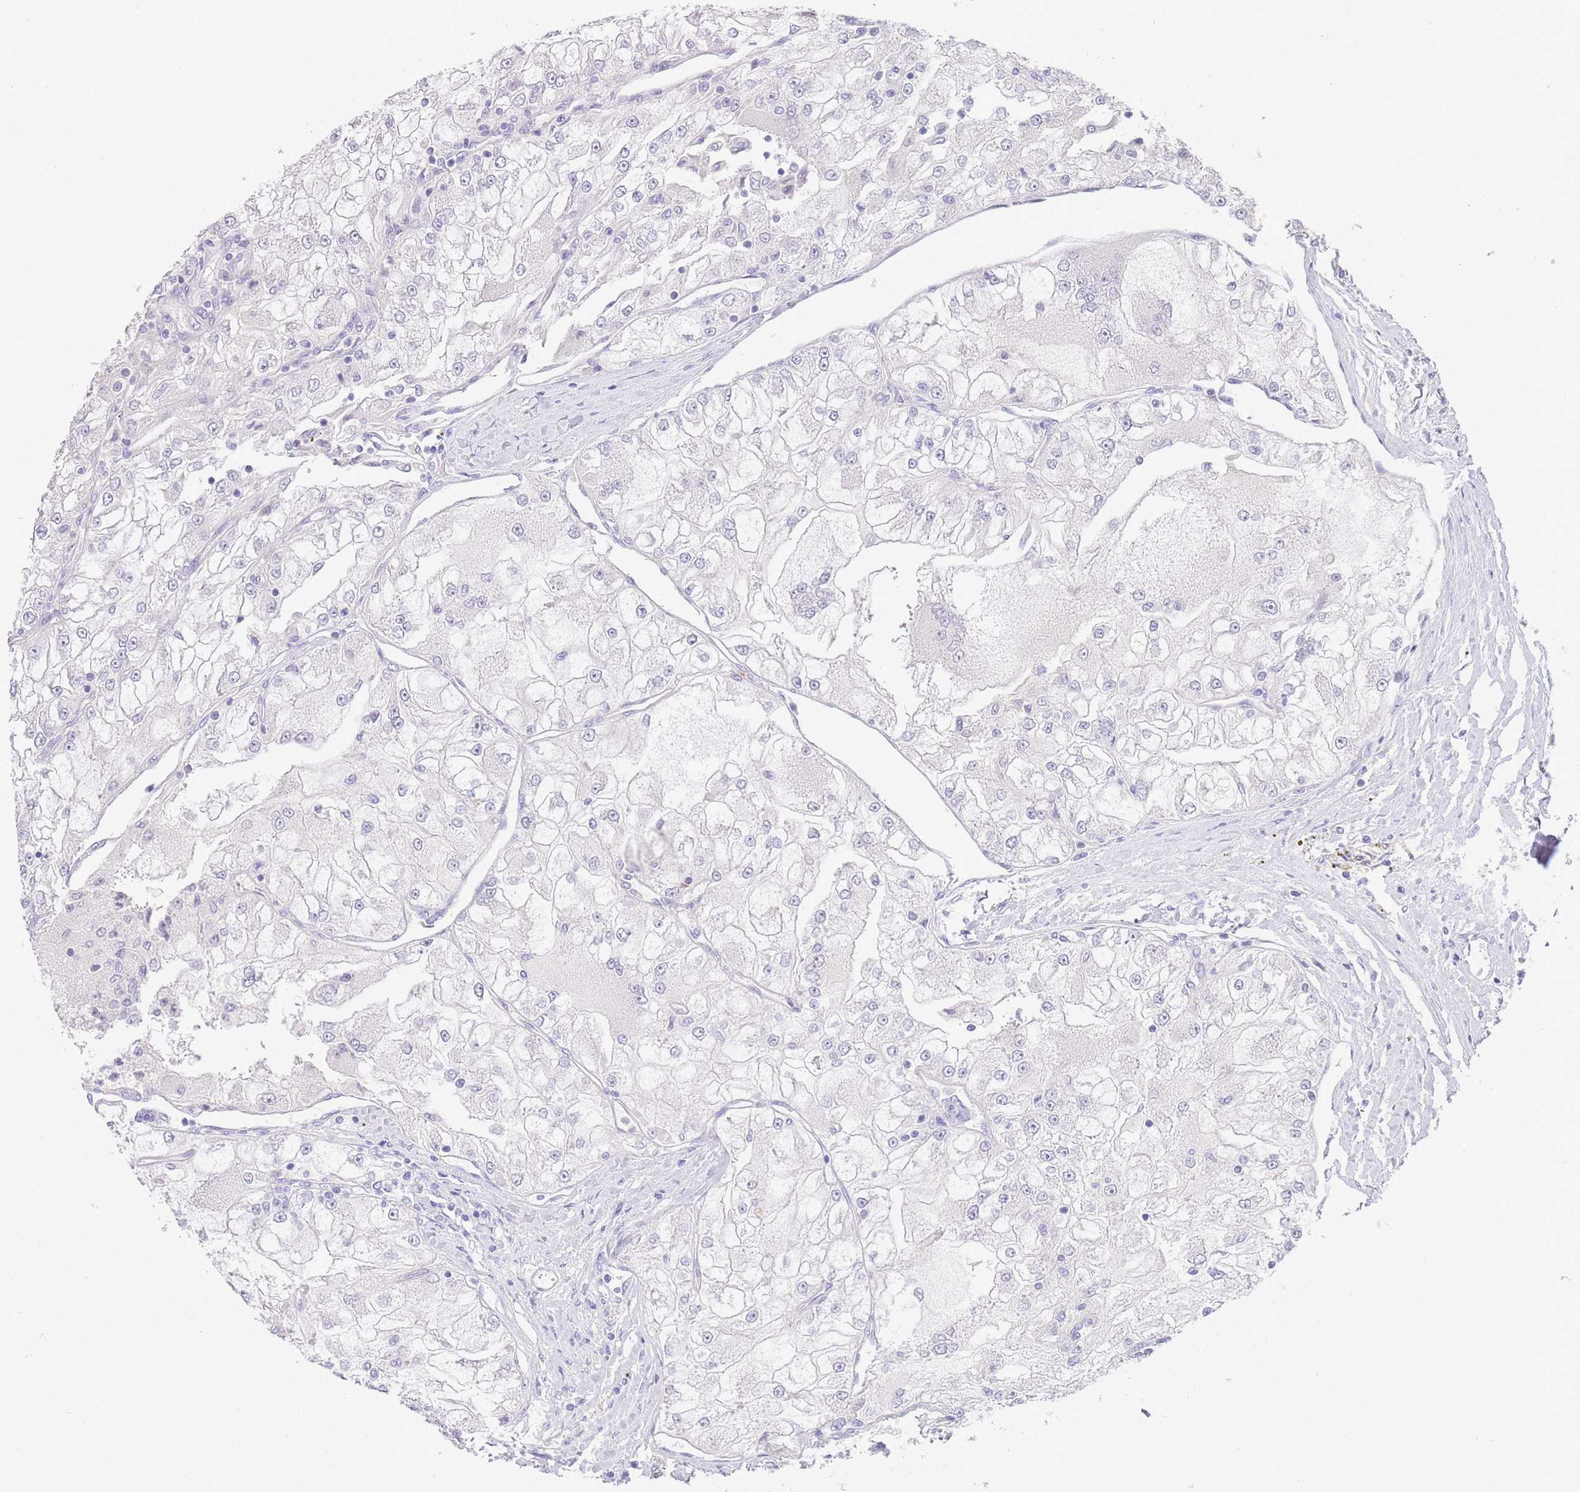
{"staining": {"intensity": "negative", "quantity": "none", "location": "none"}, "tissue": "renal cancer", "cell_type": "Tumor cells", "image_type": "cancer", "snomed": [{"axis": "morphology", "description": "Adenocarcinoma, NOS"}, {"axis": "topography", "description": "Kidney"}], "caption": "Tumor cells show no significant expression in renal adenocarcinoma.", "gene": "SFTPA1", "patient": {"sex": "female", "age": 72}}